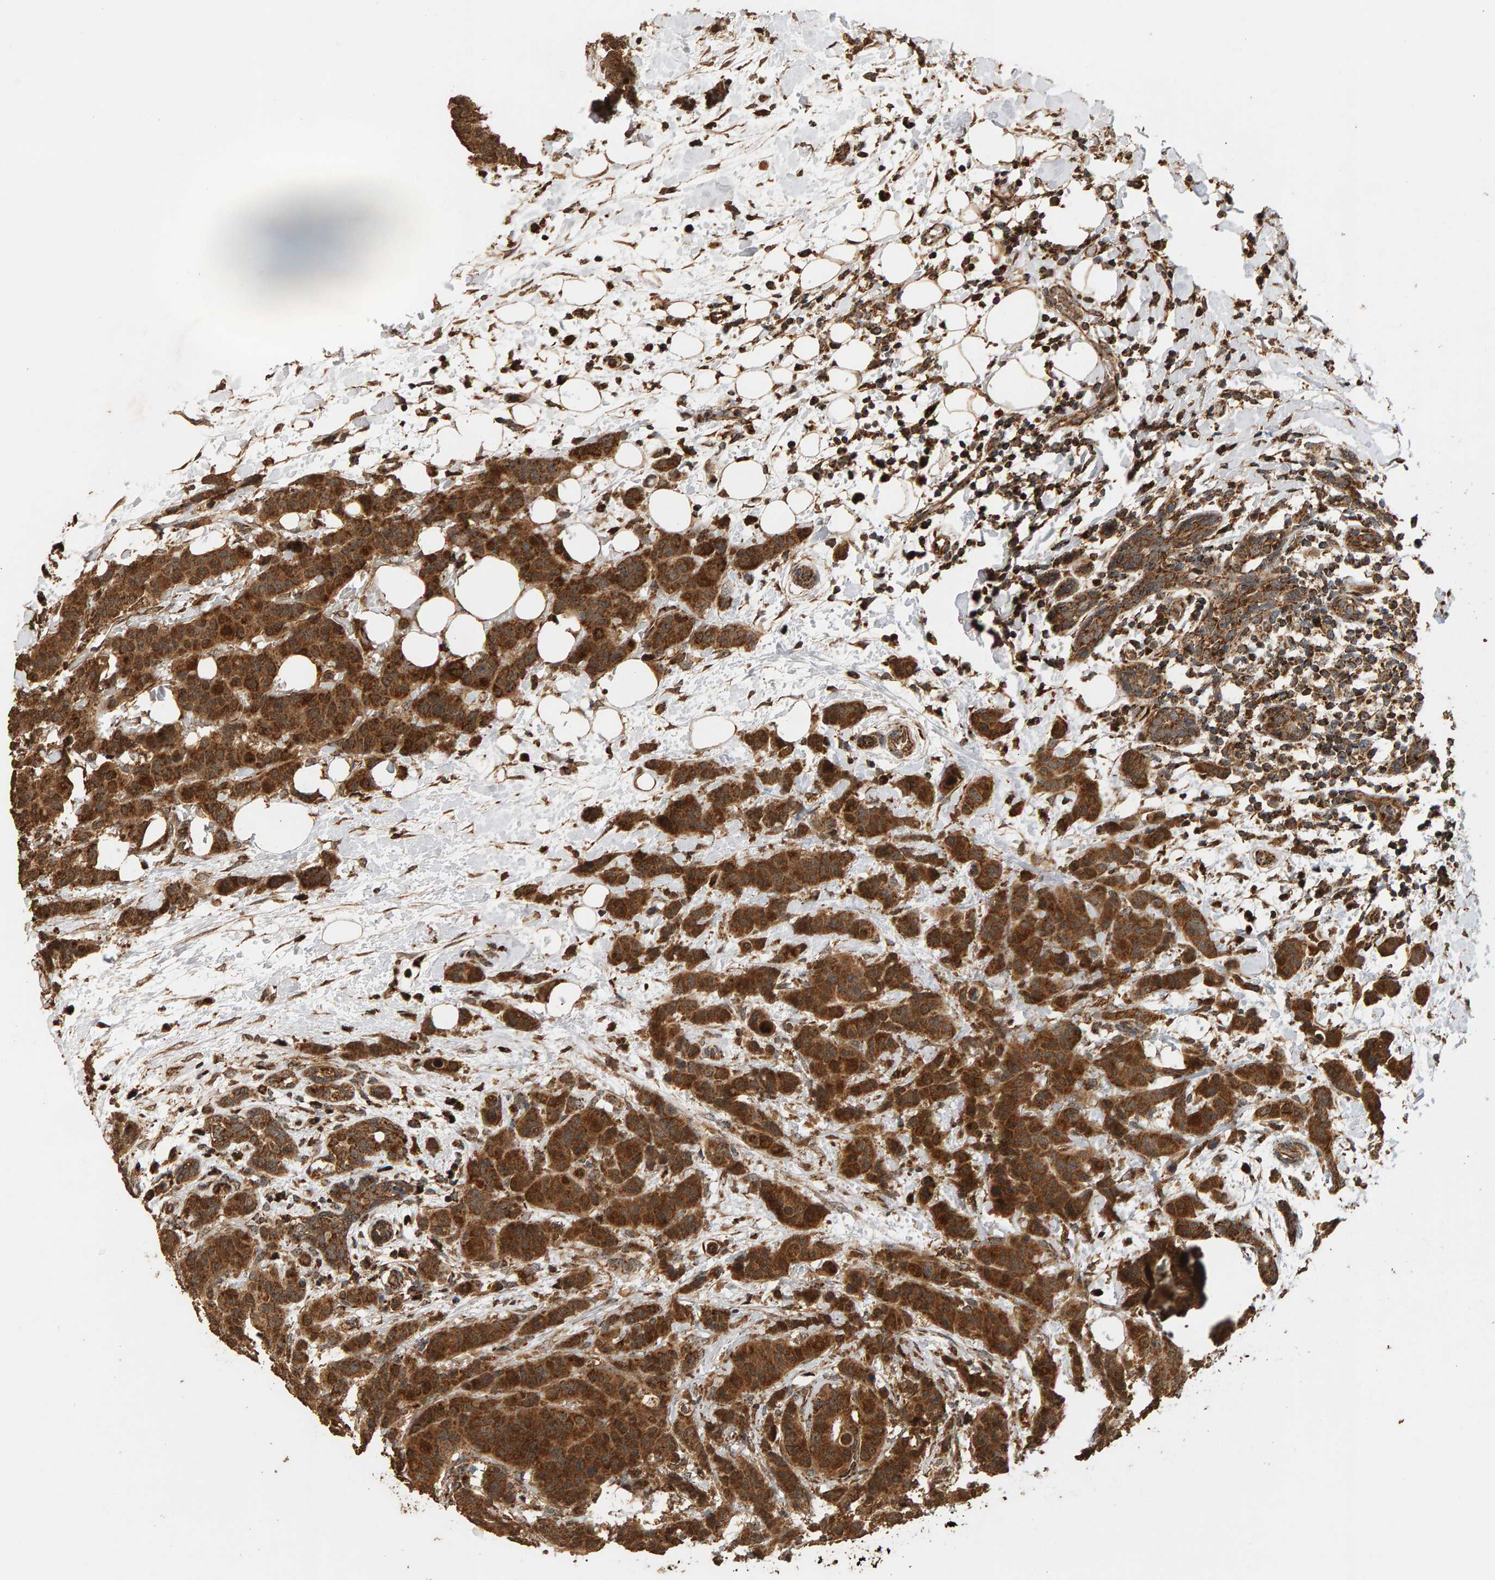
{"staining": {"intensity": "strong", "quantity": ">75%", "location": "cytoplasmic/membranous"}, "tissue": "breast cancer", "cell_type": "Tumor cells", "image_type": "cancer", "snomed": [{"axis": "morphology", "description": "Normal tissue, NOS"}, {"axis": "morphology", "description": "Duct carcinoma"}, {"axis": "topography", "description": "Breast"}], "caption": "An immunohistochemistry (IHC) histopathology image of neoplastic tissue is shown. Protein staining in brown highlights strong cytoplasmic/membranous positivity in breast cancer within tumor cells. Nuclei are stained in blue.", "gene": "GSTK1", "patient": {"sex": "female", "age": 40}}